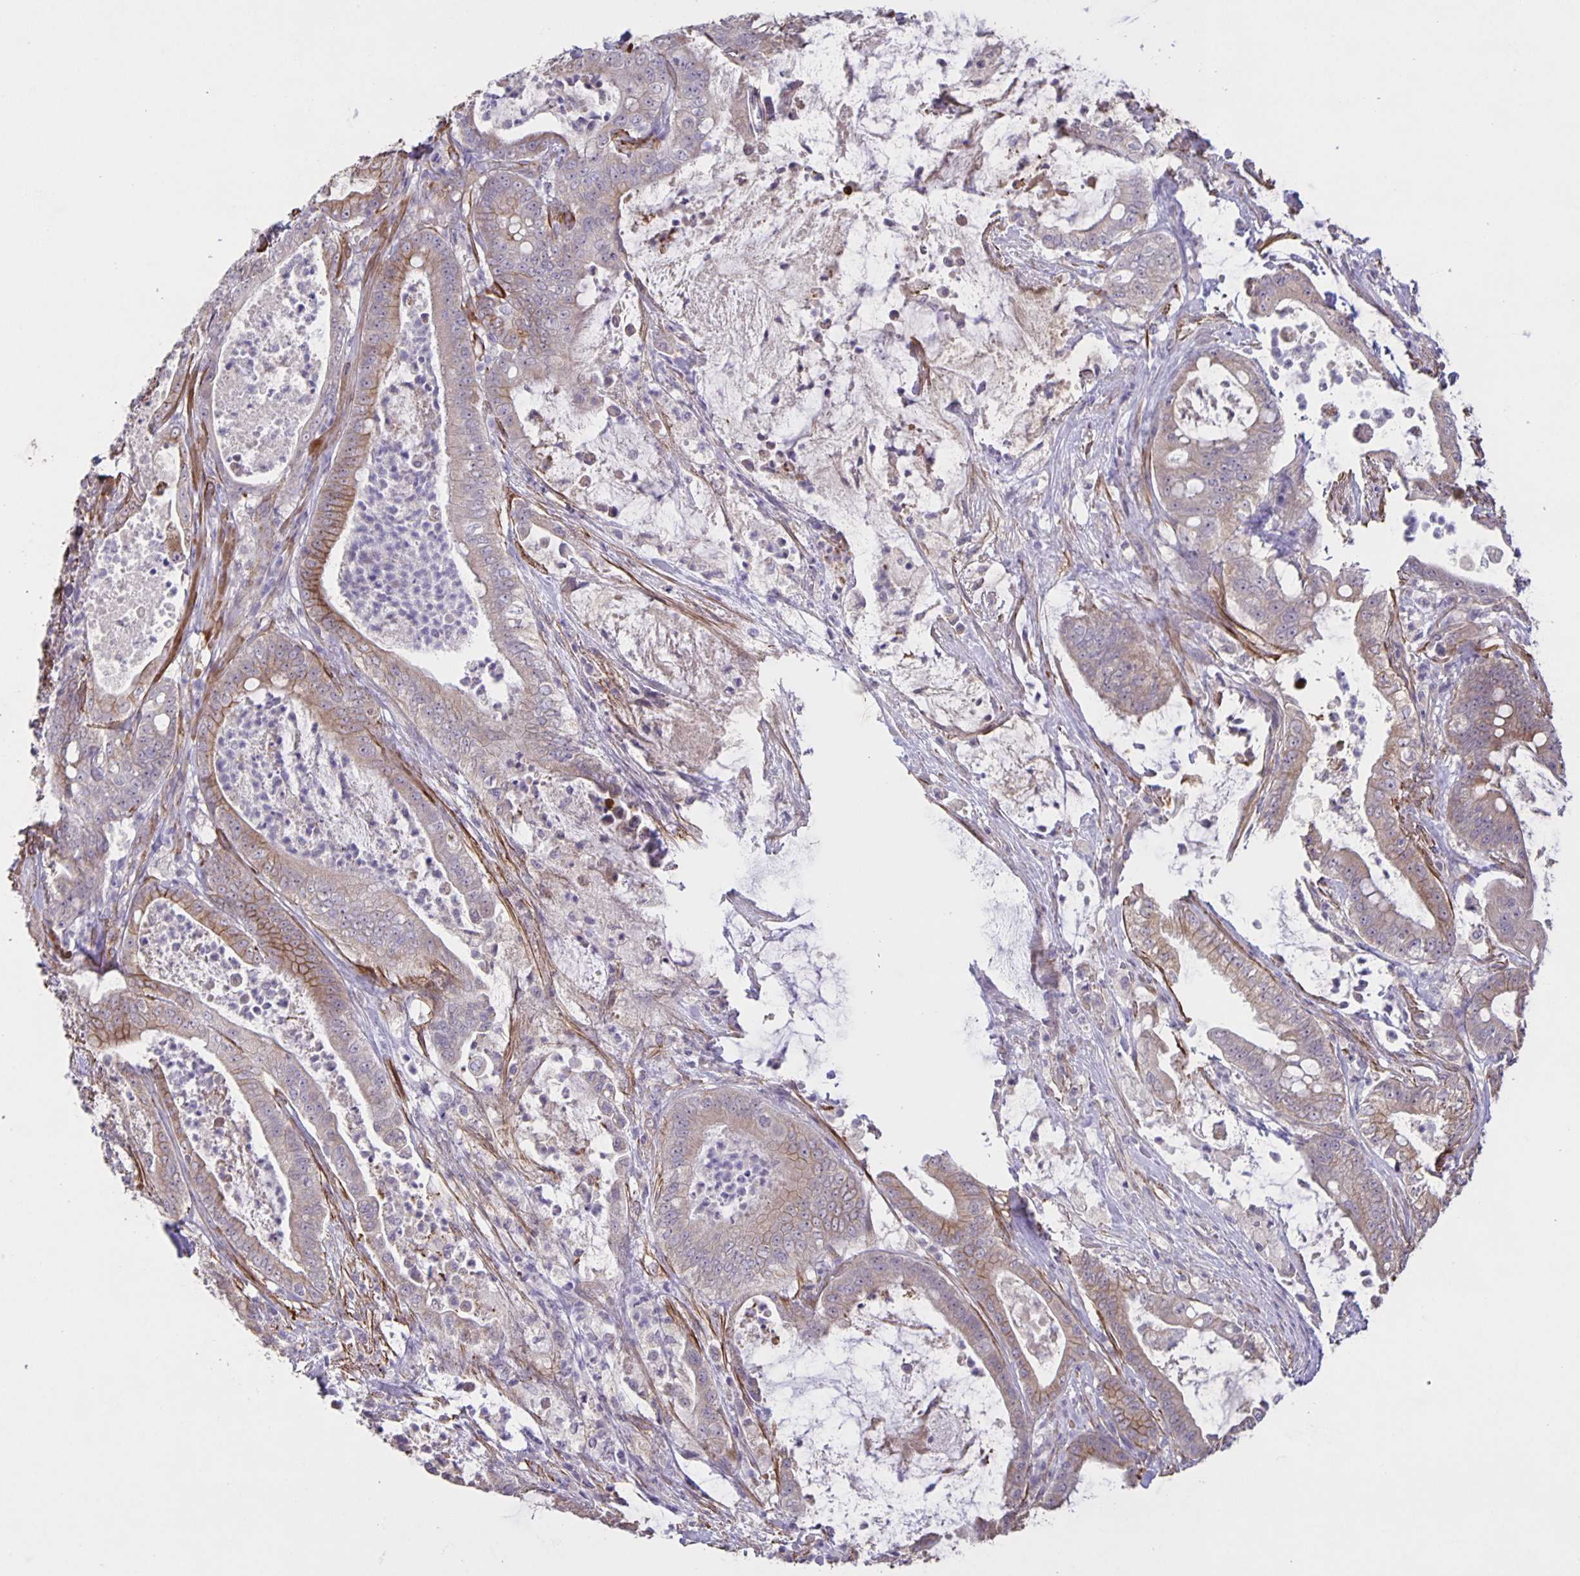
{"staining": {"intensity": "weak", "quantity": "<25%", "location": "cytoplasmic/membranous"}, "tissue": "pancreatic cancer", "cell_type": "Tumor cells", "image_type": "cancer", "snomed": [{"axis": "morphology", "description": "Adenocarcinoma, NOS"}, {"axis": "topography", "description": "Pancreas"}], "caption": "Micrograph shows no protein positivity in tumor cells of pancreatic cancer (adenocarcinoma) tissue.", "gene": "SRCIN1", "patient": {"sex": "male", "age": 71}}